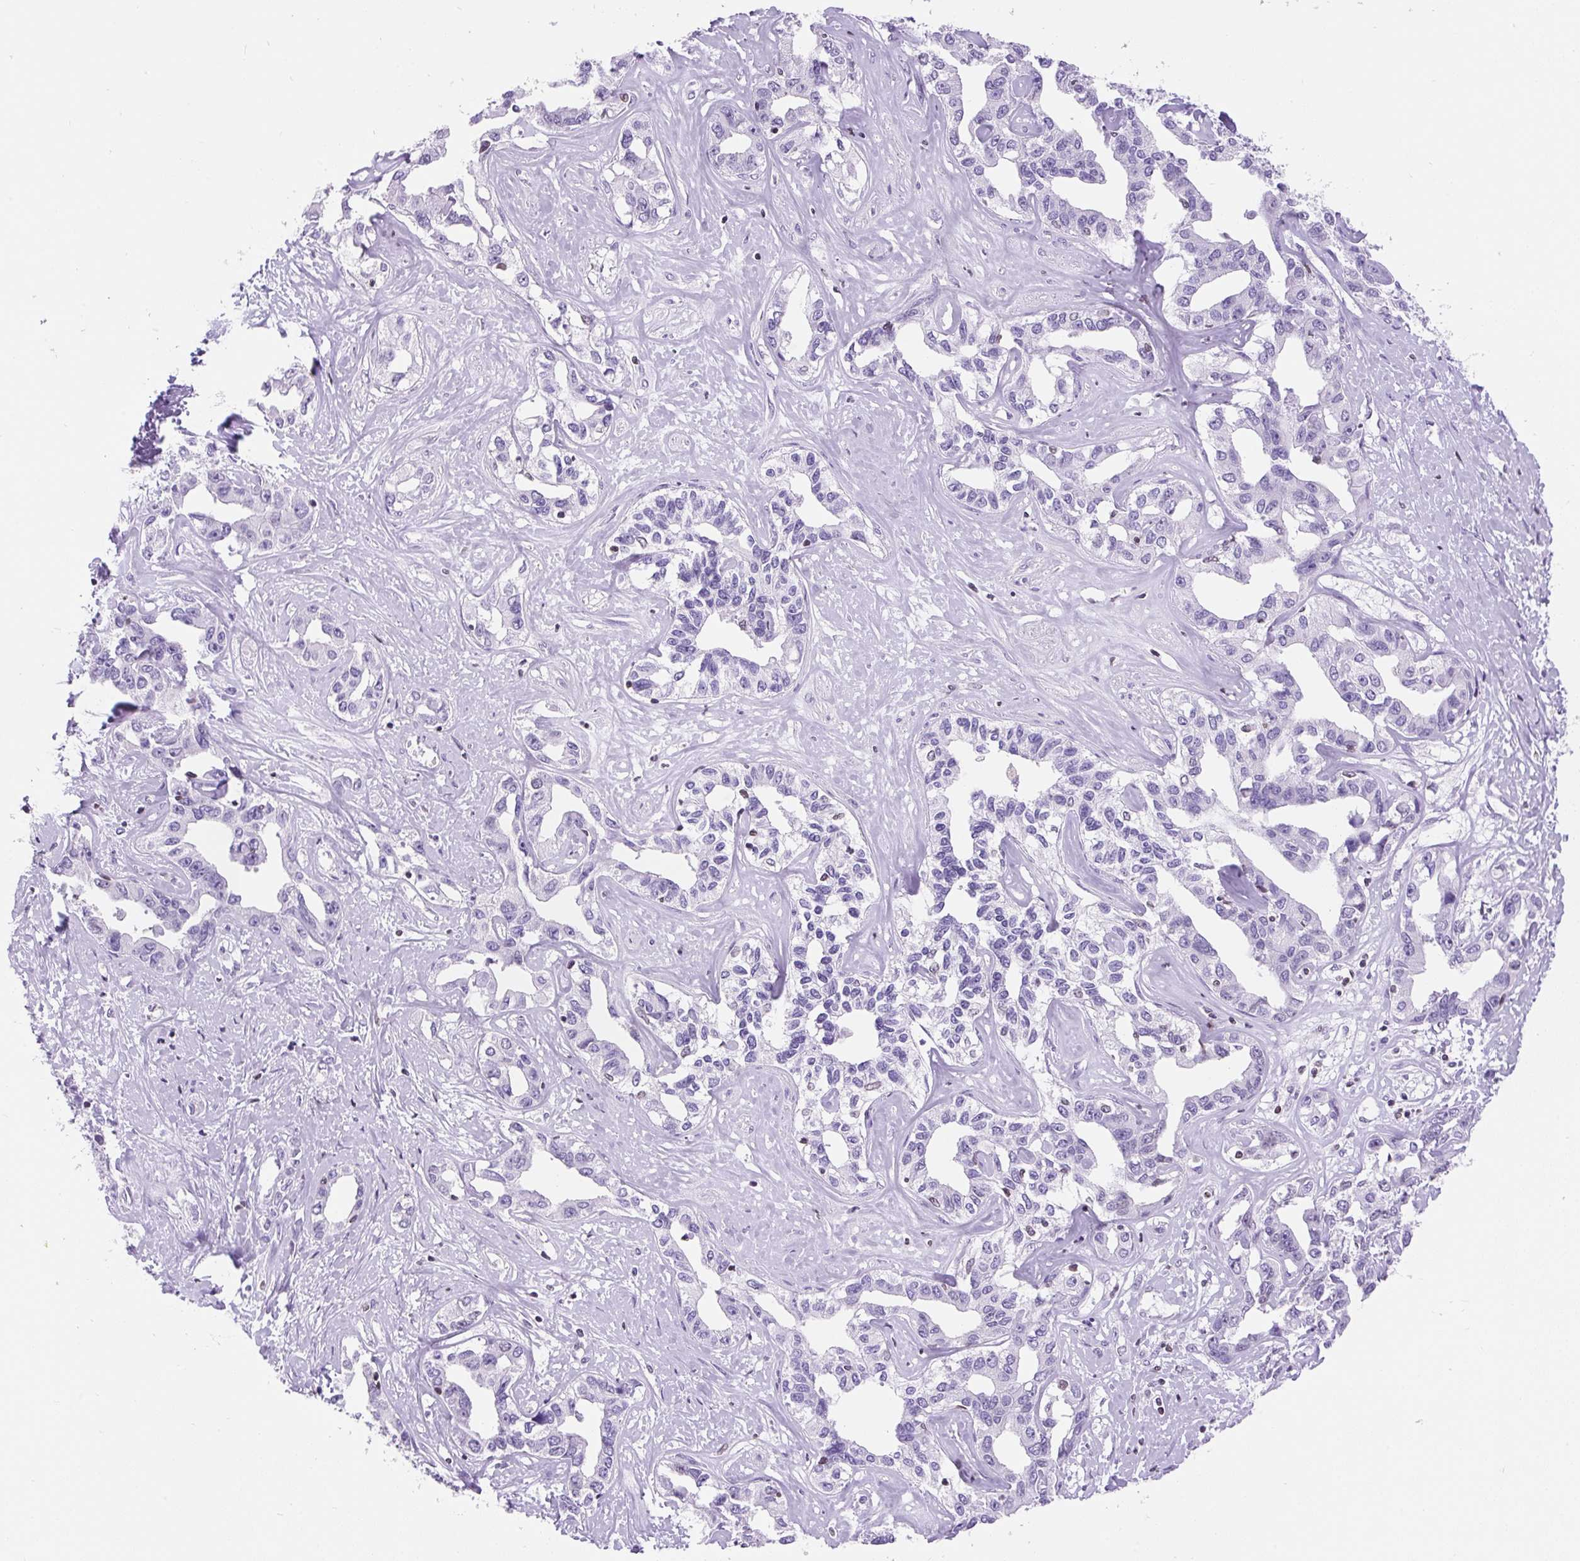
{"staining": {"intensity": "negative", "quantity": "none", "location": "none"}, "tissue": "liver cancer", "cell_type": "Tumor cells", "image_type": "cancer", "snomed": [{"axis": "morphology", "description": "Cholangiocarcinoma"}, {"axis": "topography", "description": "Liver"}], "caption": "Immunohistochemical staining of cholangiocarcinoma (liver) displays no significant positivity in tumor cells.", "gene": "VPREB1", "patient": {"sex": "male", "age": 59}}